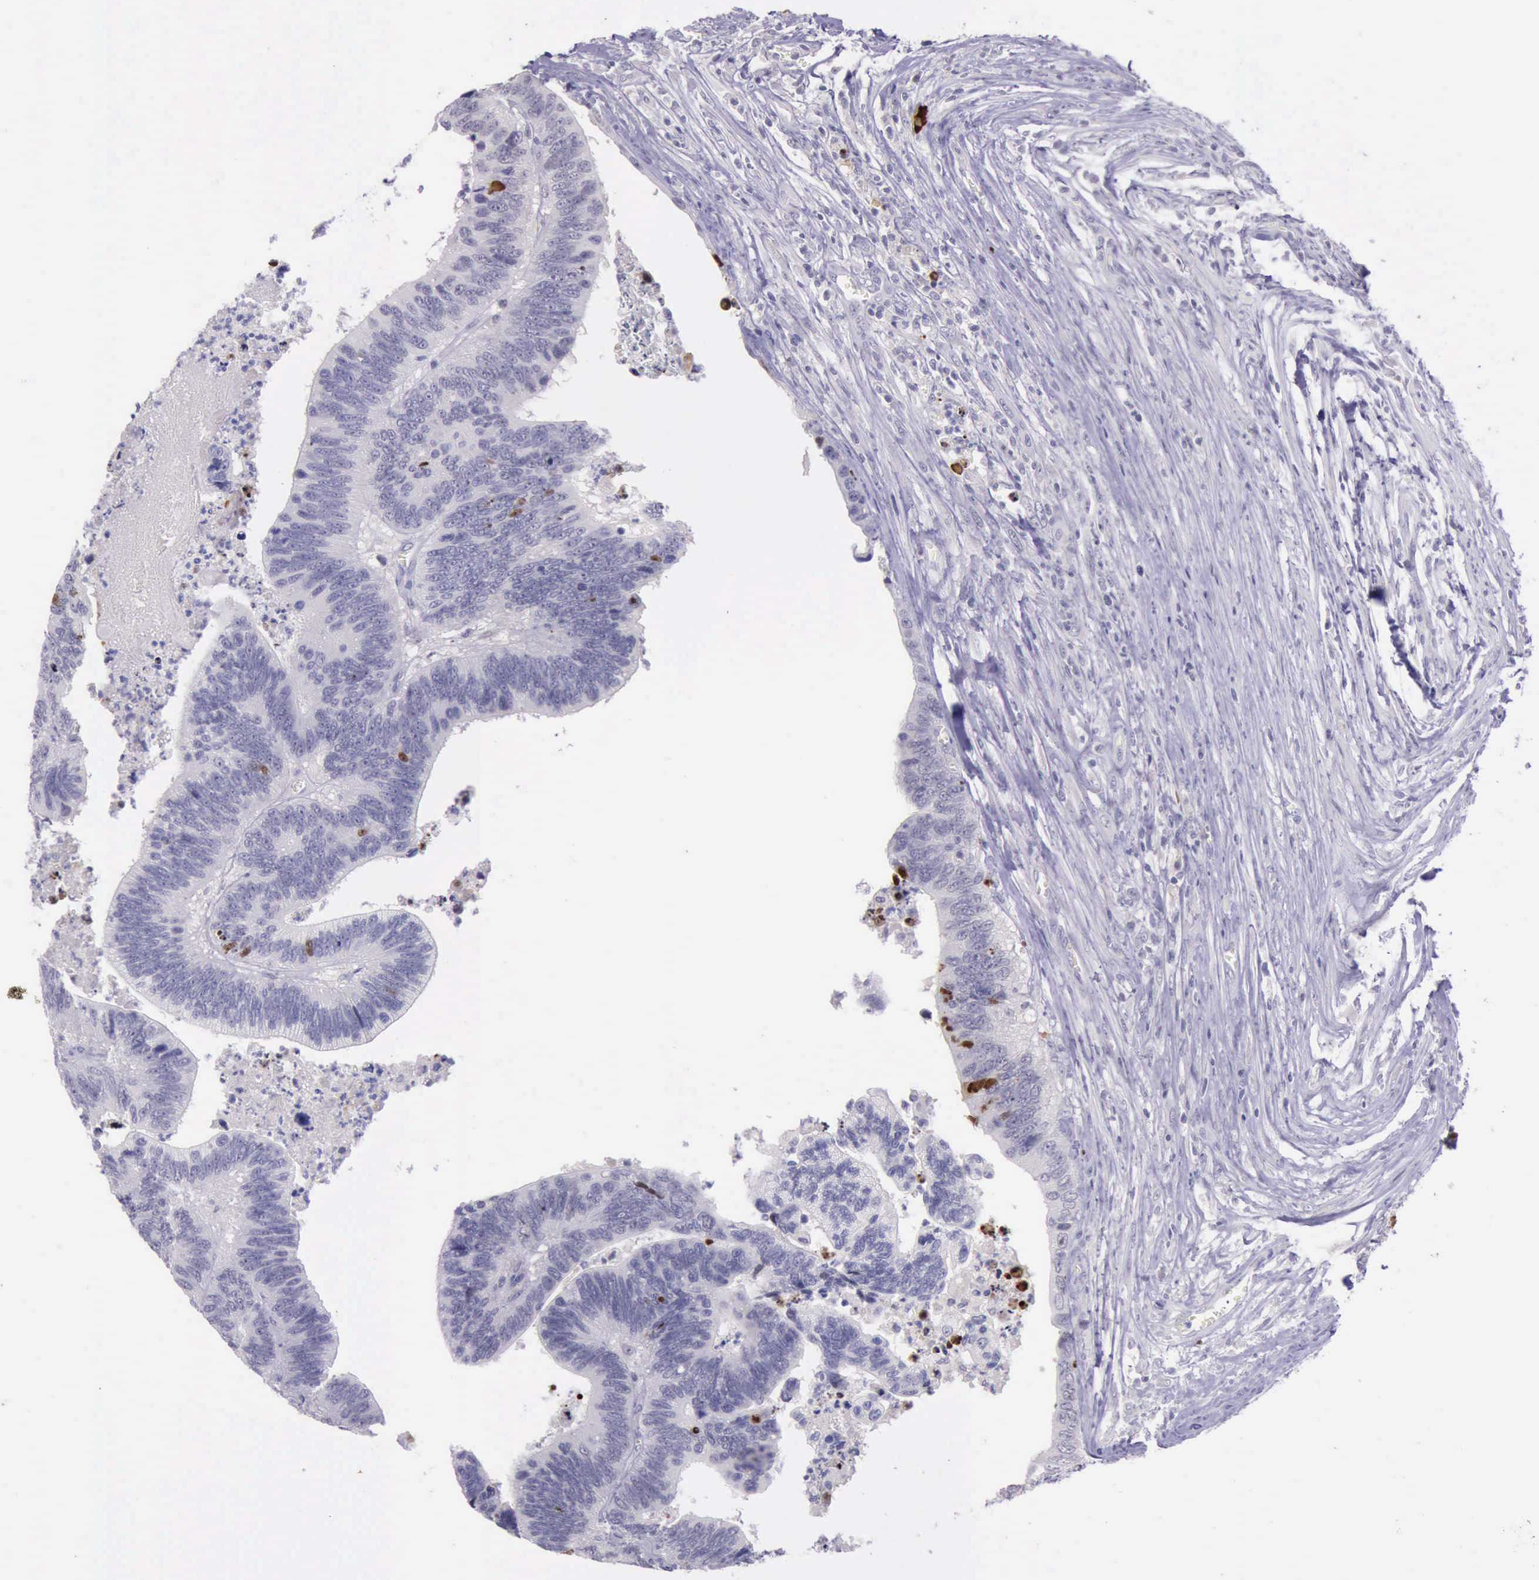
{"staining": {"intensity": "strong", "quantity": "<25%", "location": "nuclear"}, "tissue": "colorectal cancer", "cell_type": "Tumor cells", "image_type": "cancer", "snomed": [{"axis": "morphology", "description": "Adenocarcinoma, NOS"}, {"axis": "topography", "description": "Colon"}], "caption": "This is an image of IHC staining of colorectal cancer, which shows strong positivity in the nuclear of tumor cells.", "gene": "PARP1", "patient": {"sex": "male", "age": 72}}